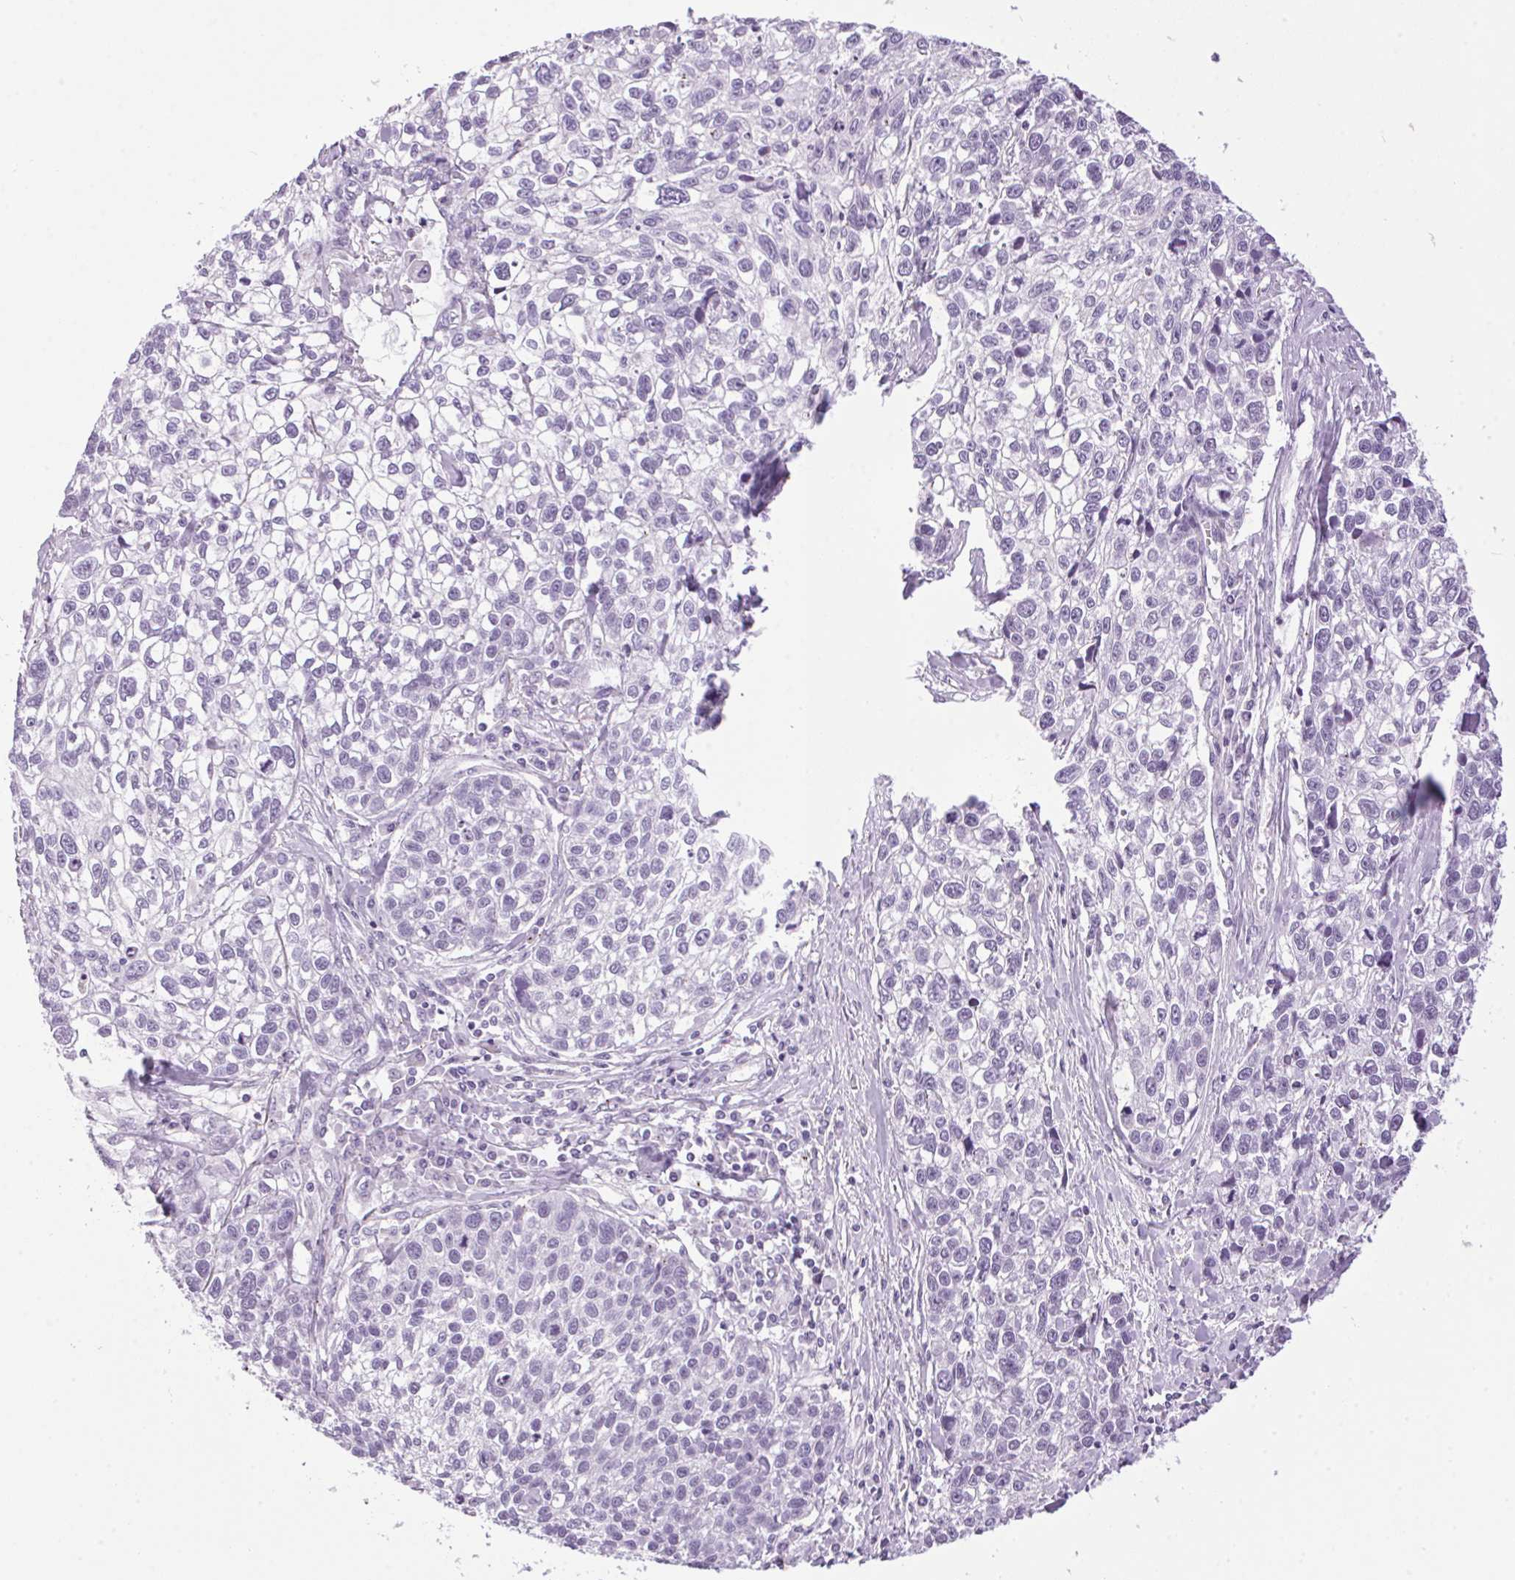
{"staining": {"intensity": "negative", "quantity": "none", "location": "none"}, "tissue": "lung cancer", "cell_type": "Tumor cells", "image_type": "cancer", "snomed": [{"axis": "morphology", "description": "Squamous cell carcinoma, NOS"}, {"axis": "topography", "description": "Lung"}], "caption": "DAB immunohistochemical staining of human lung cancer demonstrates no significant expression in tumor cells. (DAB IHC with hematoxylin counter stain).", "gene": "TMEM88B", "patient": {"sex": "male", "age": 74}}